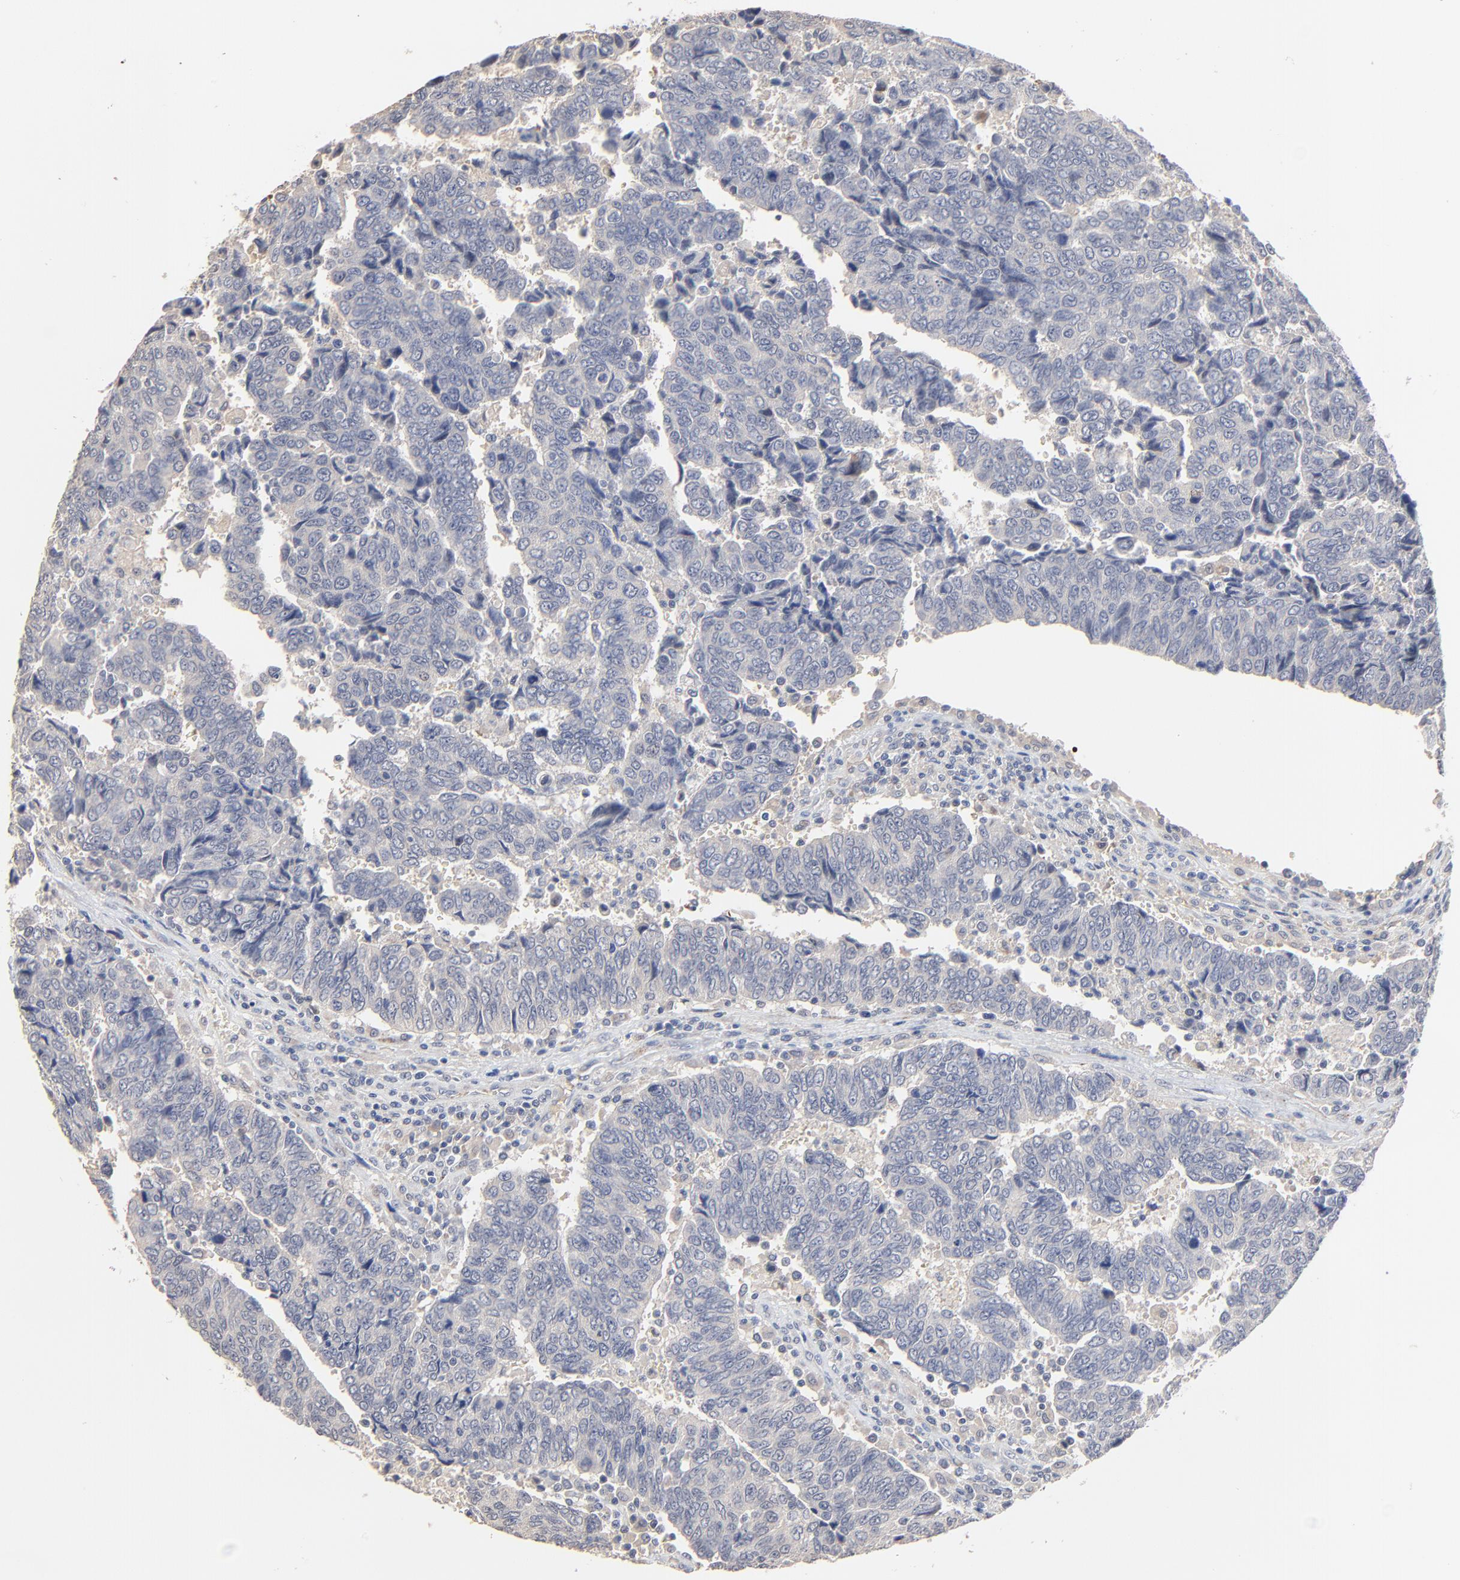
{"staining": {"intensity": "weak", "quantity": "25%-75%", "location": "cytoplasmic/membranous"}, "tissue": "urothelial cancer", "cell_type": "Tumor cells", "image_type": "cancer", "snomed": [{"axis": "morphology", "description": "Urothelial carcinoma, High grade"}, {"axis": "topography", "description": "Urinary bladder"}], "caption": "A brown stain shows weak cytoplasmic/membranous positivity of a protein in human urothelial cancer tumor cells. The staining is performed using DAB brown chromogen to label protein expression. The nuclei are counter-stained blue using hematoxylin.", "gene": "FANCB", "patient": {"sex": "male", "age": 86}}